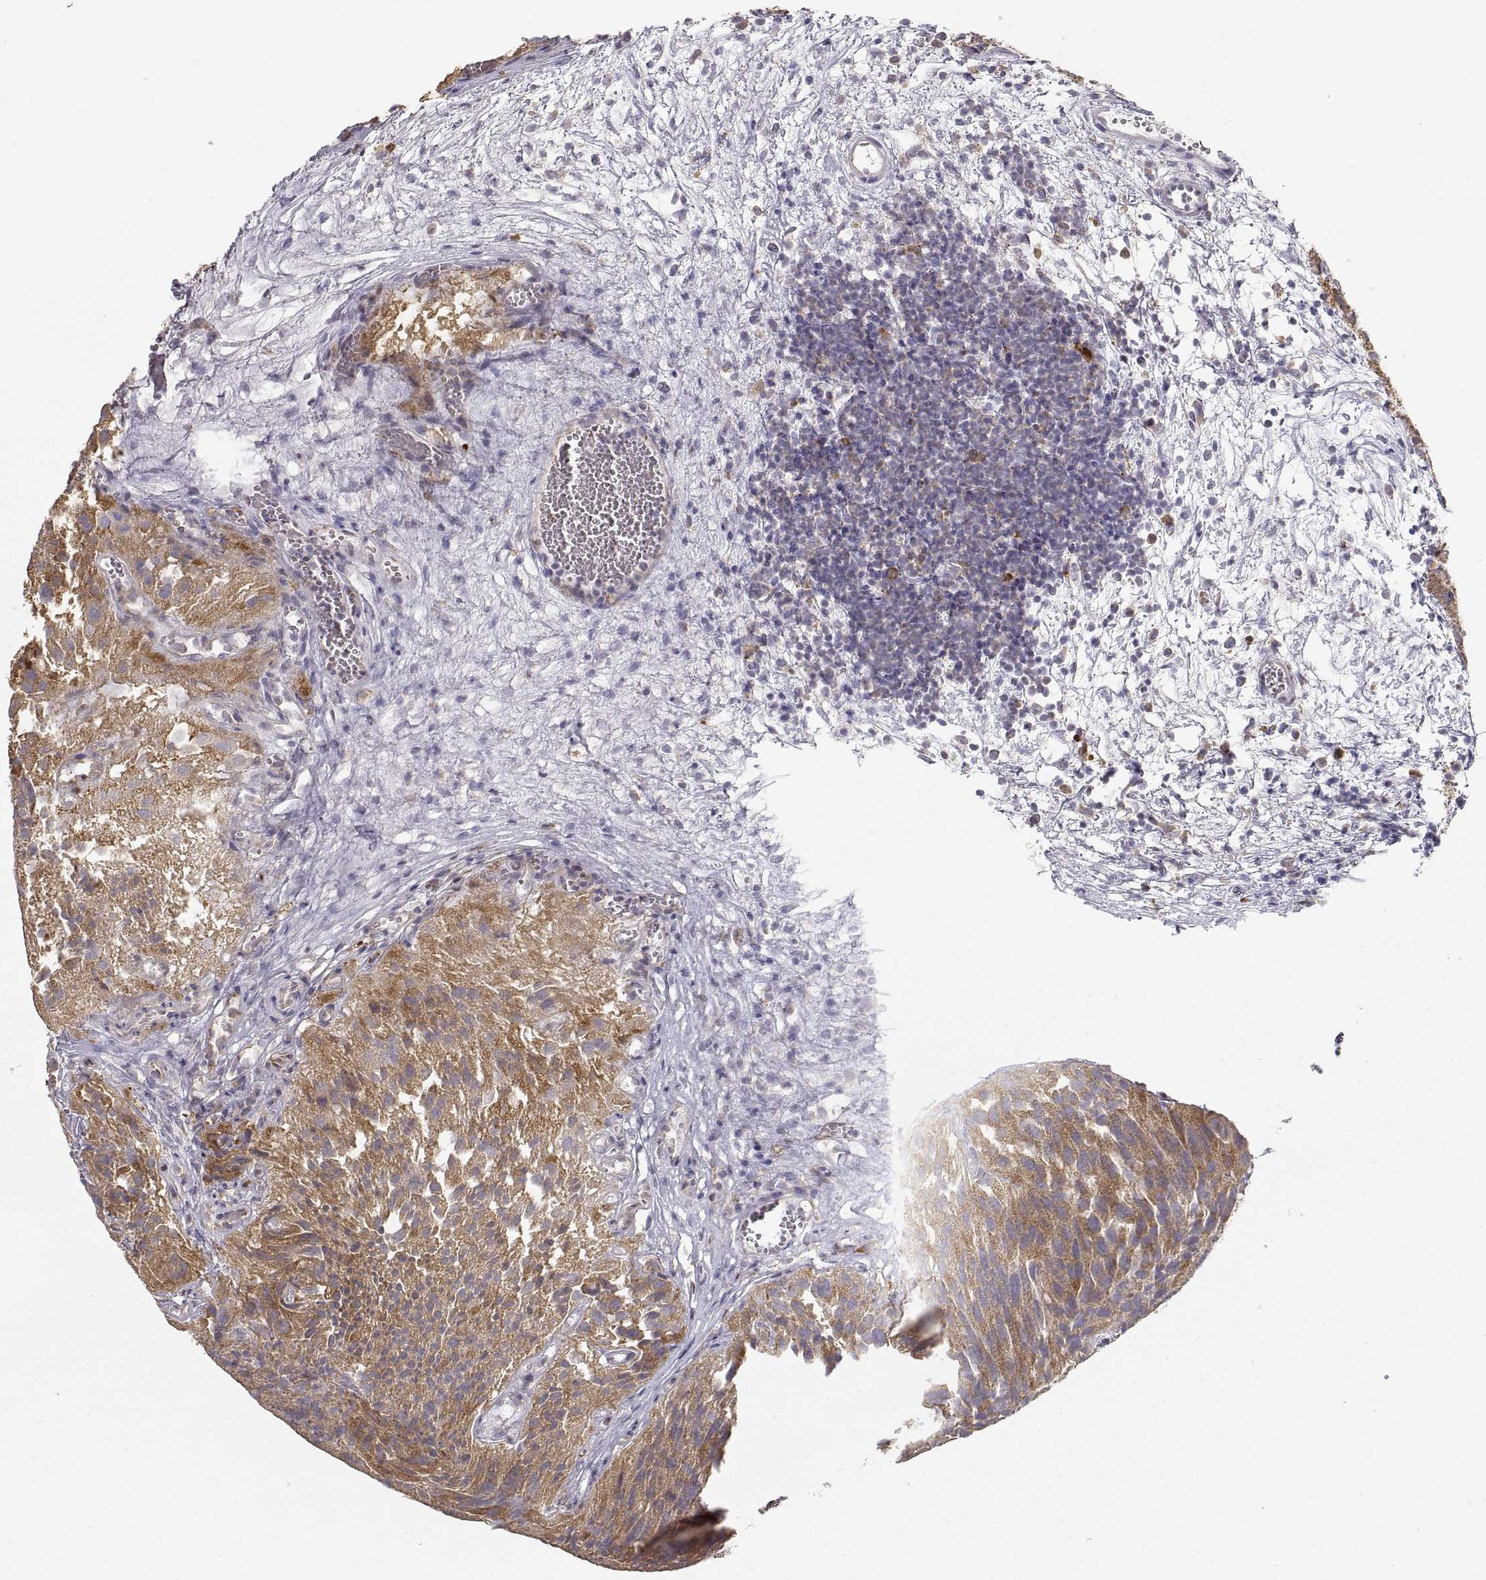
{"staining": {"intensity": "moderate", "quantity": "<25%", "location": "cytoplasmic/membranous"}, "tissue": "urothelial cancer", "cell_type": "Tumor cells", "image_type": "cancer", "snomed": [{"axis": "morphology", "description": "Urothelial carcinoma, Low grade"}, {"axis": "topography", "description": "Urinary bladder"}], "caption": "Protein expression analysis of low-grade urothelial carcinoma displays moderate cytoplasmic/membranous positivity in about <25% of tumor cells.", "gene": "HSP90AB1", "patient": {"sex": "female", "age": 69}}